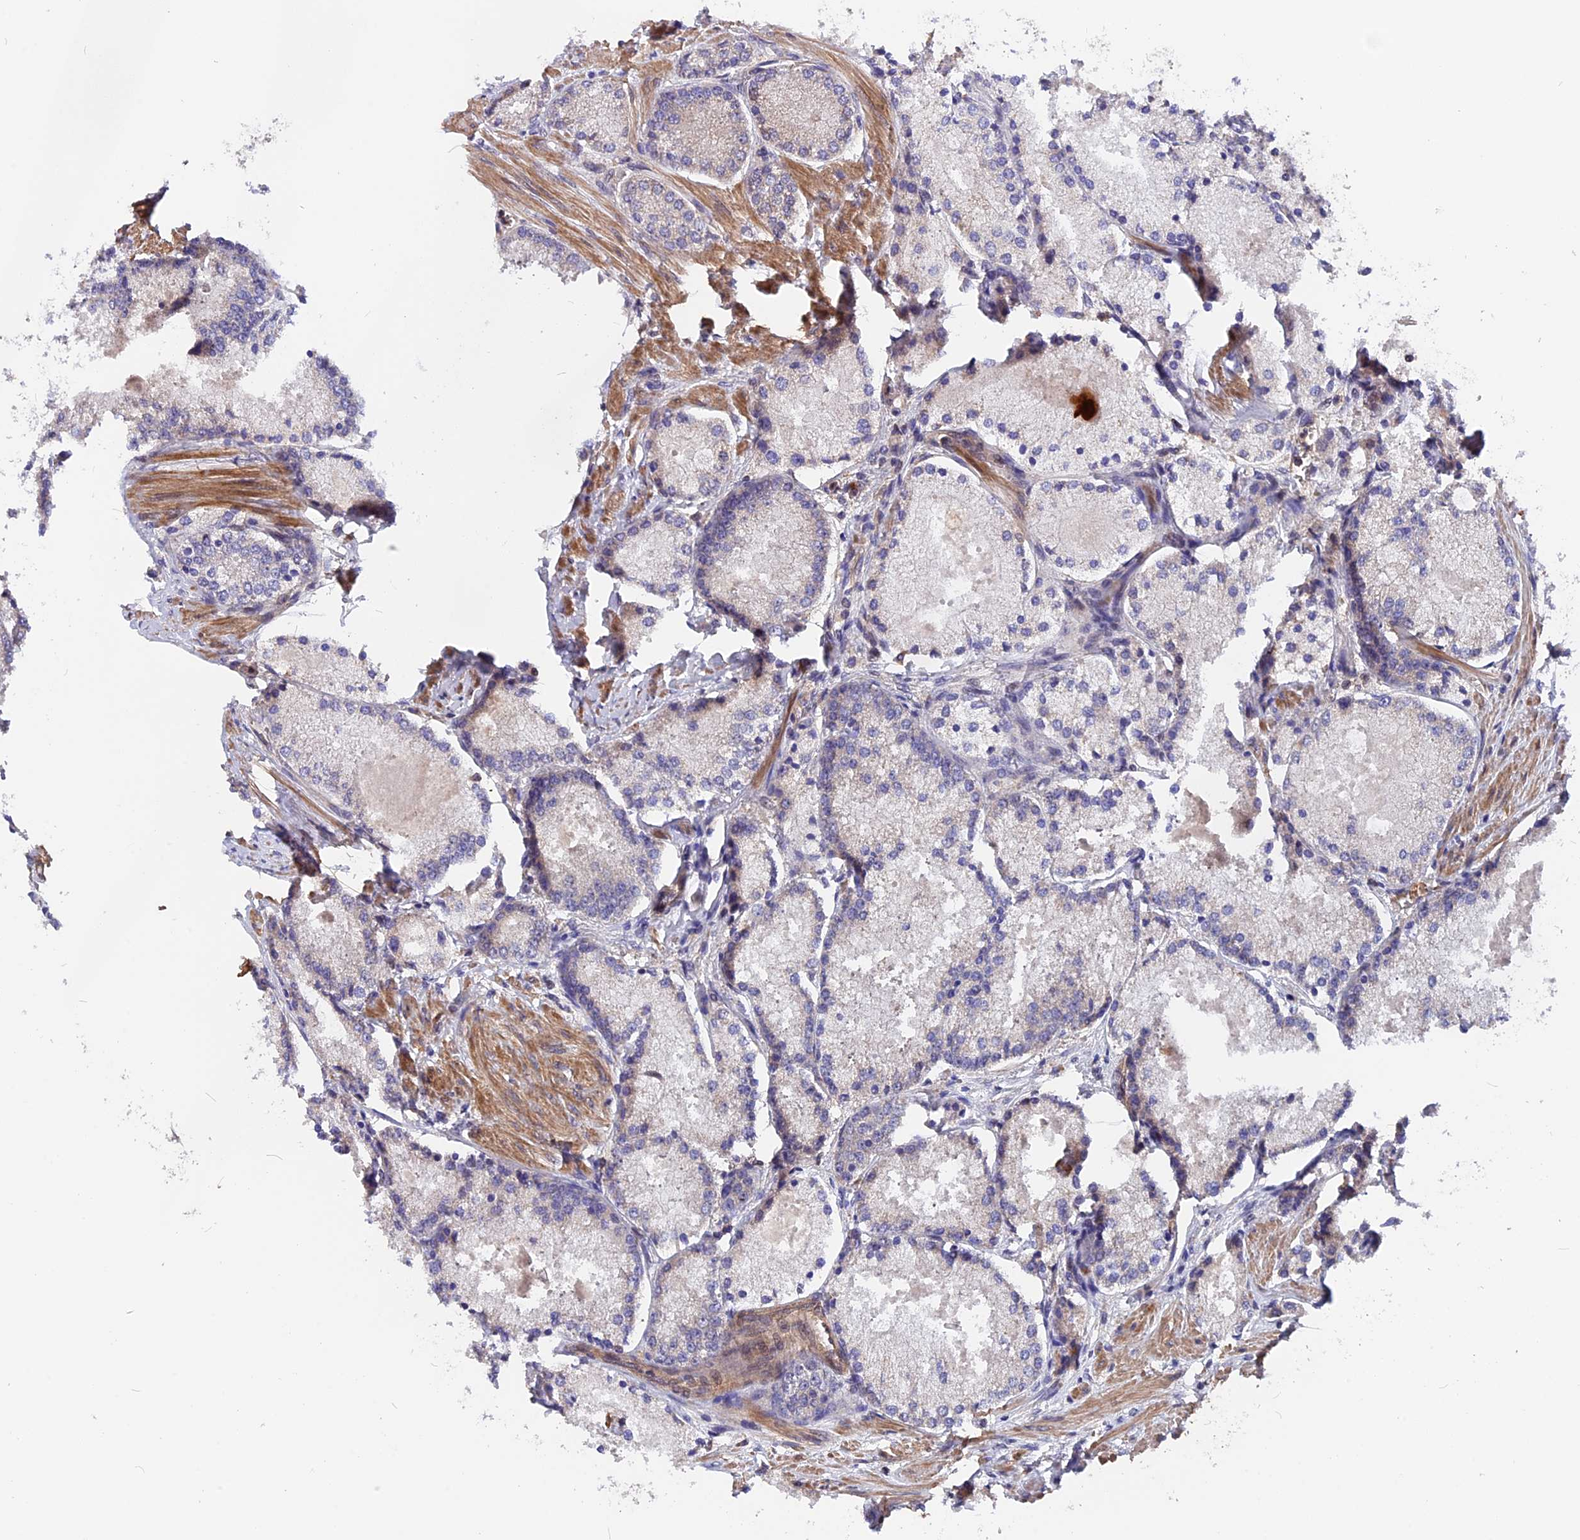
{"staining": {"intensity": "negative", "quantity": "none", "location": "none"}, "tissue": "prostate cancer", "cell_type": "Tumor cells", "image_type": "cancer", "snomed": [{"axis": "morphology", "description": "Adenocarcinoma, Low grade"}, {"axis": "topography", "description": "Prostate"}], "caption": "This photomicrograph is of prostate cancer stained with immunohistochemistry (IHC) to label a protein in brown with the nuclei are counter-stained blue. There is no positivity in tumor cells. (DAB (3,3'-diaminobenzidine) immunohistochemistry (IHC) visualized using brightfield microscopy, high magnification).", "gene": "ZC3H10", "patient": {"sex": "male", "age": 74}}